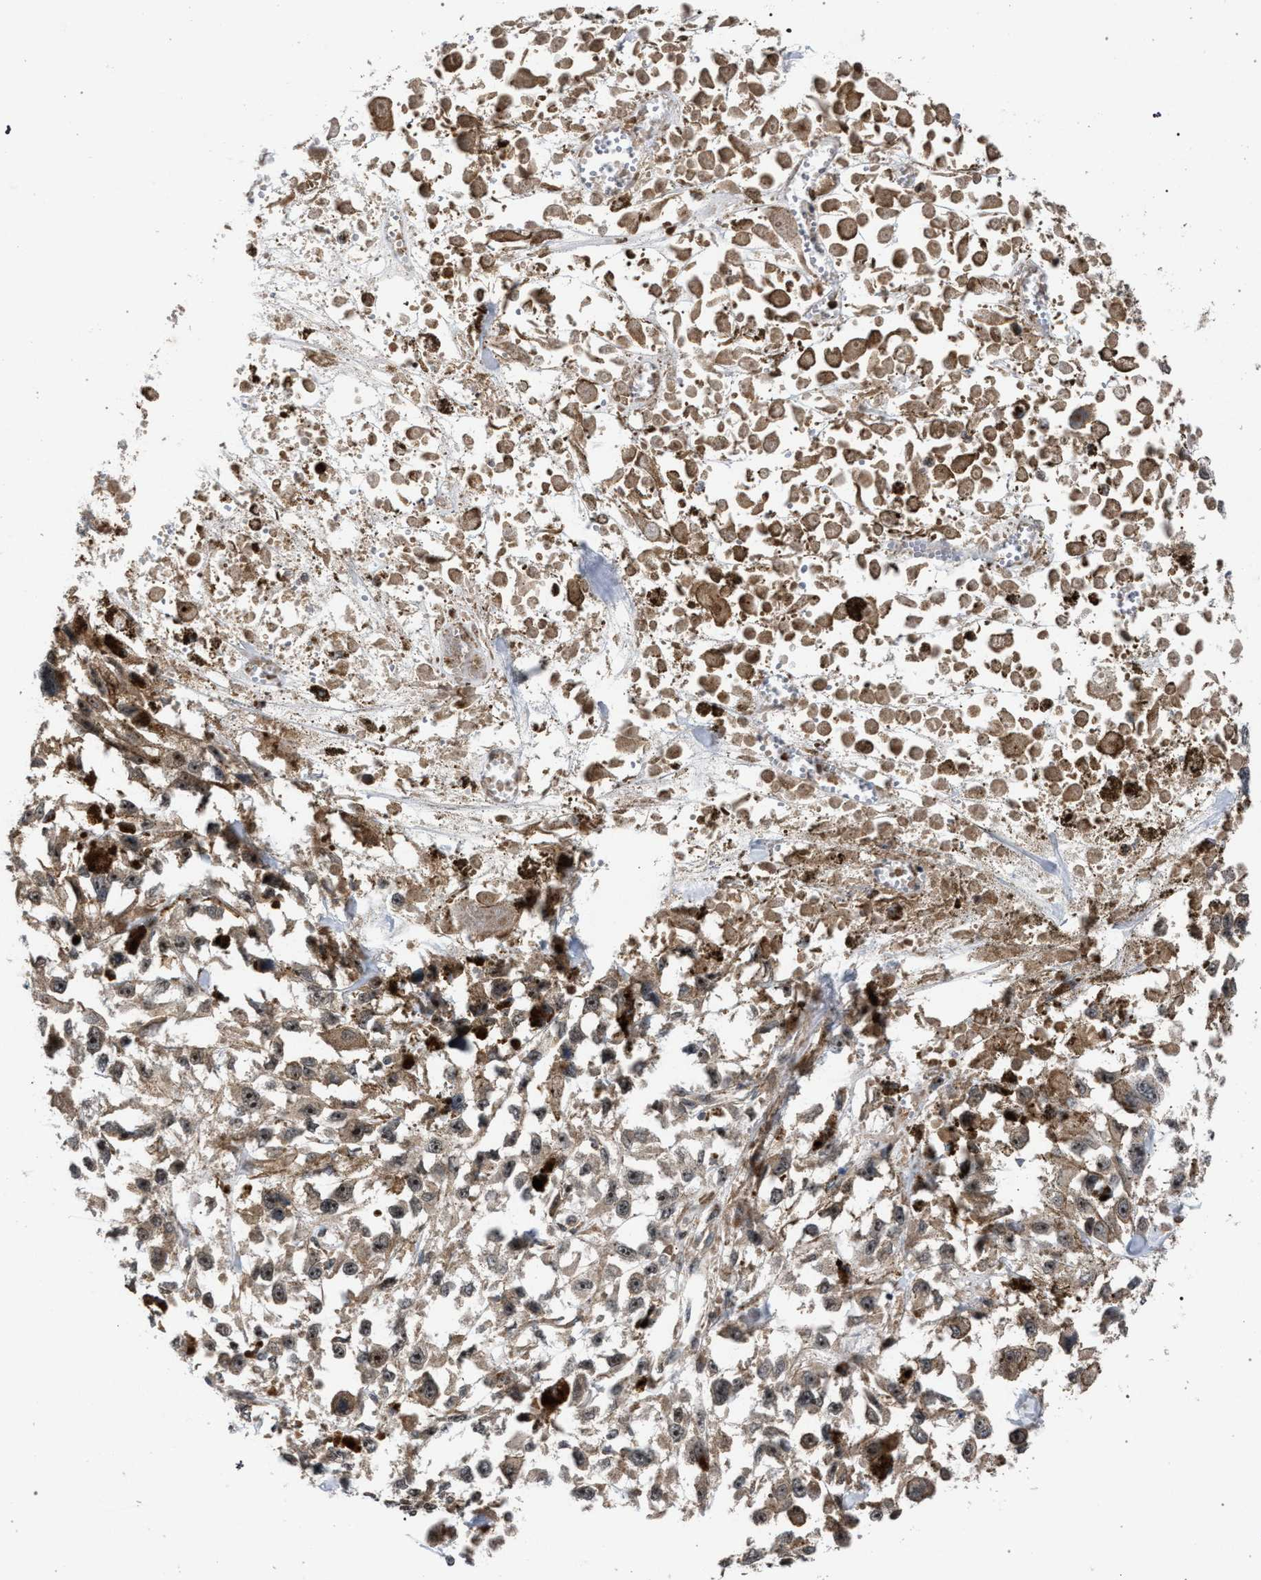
{"staining": {"intensity": "weak", "quantity": ">75%", "location": "cytoplasmic/membranous,nuclear"}, "tissue": "melanoma", "cell_type": "Tumor cells", "image_type": "cancer", "snomed": [{"axis": "morphology", "description": "Malignant melanoma, Metastatic site"}, {"axis": "topography", "description": "Lymph node"}], "caption": "Immunohistochemistry (IHC) (DAB (3,3'-diaminobenzidine)) staining of melanoma shows weak cytoplasmic/membranous and nuclear protein positivity in approximately >75% of tumor cells.", "gene": "IRAK4", "patient": {"sex": "male", "age": 59}}